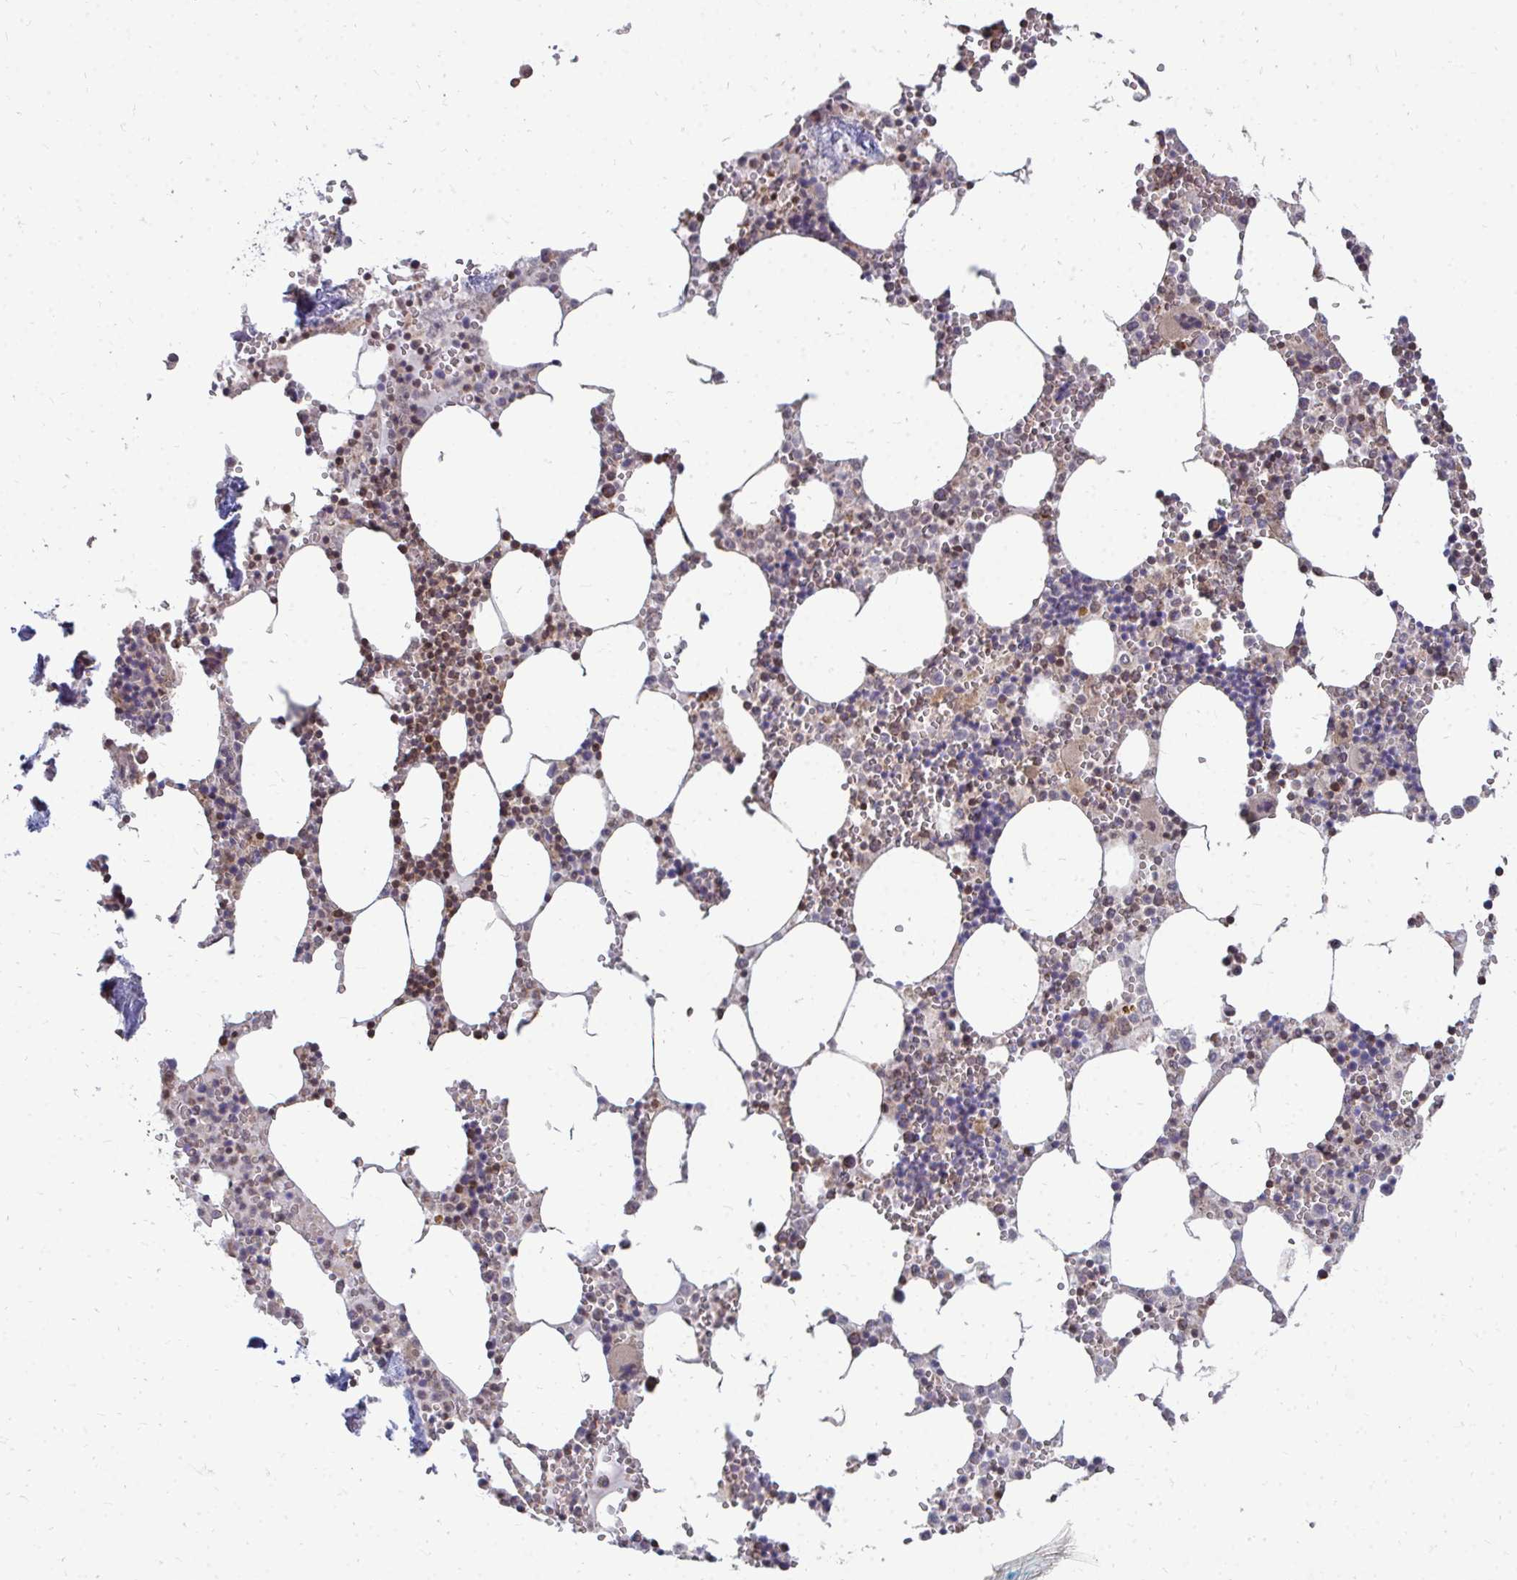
{"staining": {"intensity": "moderate", "quantity": "<25%", "location": "cytoplasmic/membranous"}, "tissue": "bone marrow", "cell_type": "Hematopoietic cells", "image_type": "normal", "snomed": [{"axis": "morphology", "description": "Normal tissue, NOS"}, {"axis": "topography", "description": "Bone marrow"}], "caption": "Immunohistochemical staining of unremarkable bone marrow reveals moderate cytoplasmic/membranous protein staining in approximately <25% of hematopoietic cells. The staining was performed using DAB (3,3'-diaminobenzidine), with brown indicating positive protein expression. Nuclei are stained blue with hematoxylin.", "gene": "DNAJA2", "patient": {"sex": "male", "age": 54}}